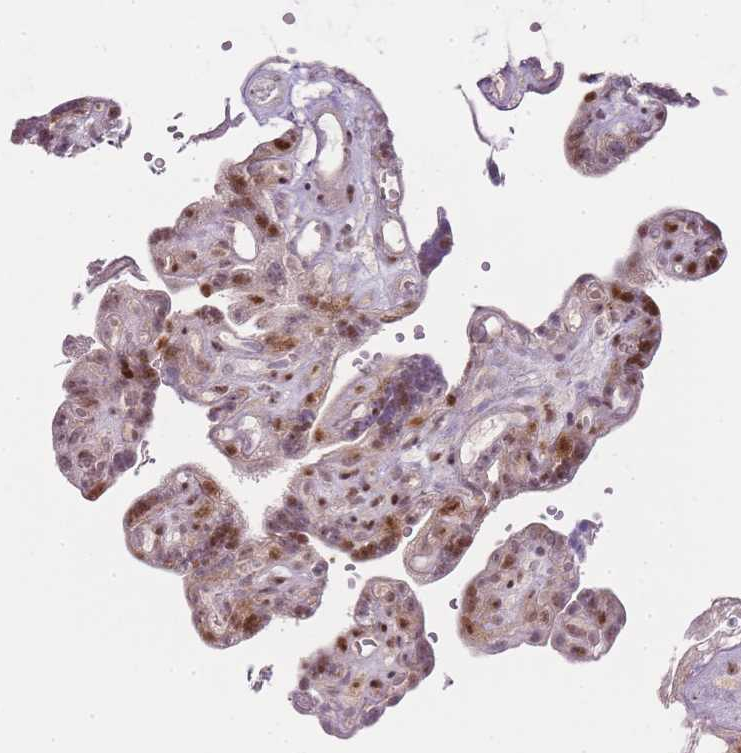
{"staining": {"intensity": "strong", "quantity": ">75%", "location": "cytoplasmic/membranous,nuclear"}, "tissue": "placenta", "cell_type": "Decidual cells", "image_type": "normal", "snomed": [{"axis": "morphology", "description": "Normal tissue, NOS"}, {"axis": "topography", "description": "Placenta"}], "caption": "Protein staining displays strong cytoplasmic/membranous,nuclear positivity in approximately >75% of decidual cells in benign placenta.", "gene": "OGG1", "patient": {"sex": "female", "age": 30}}